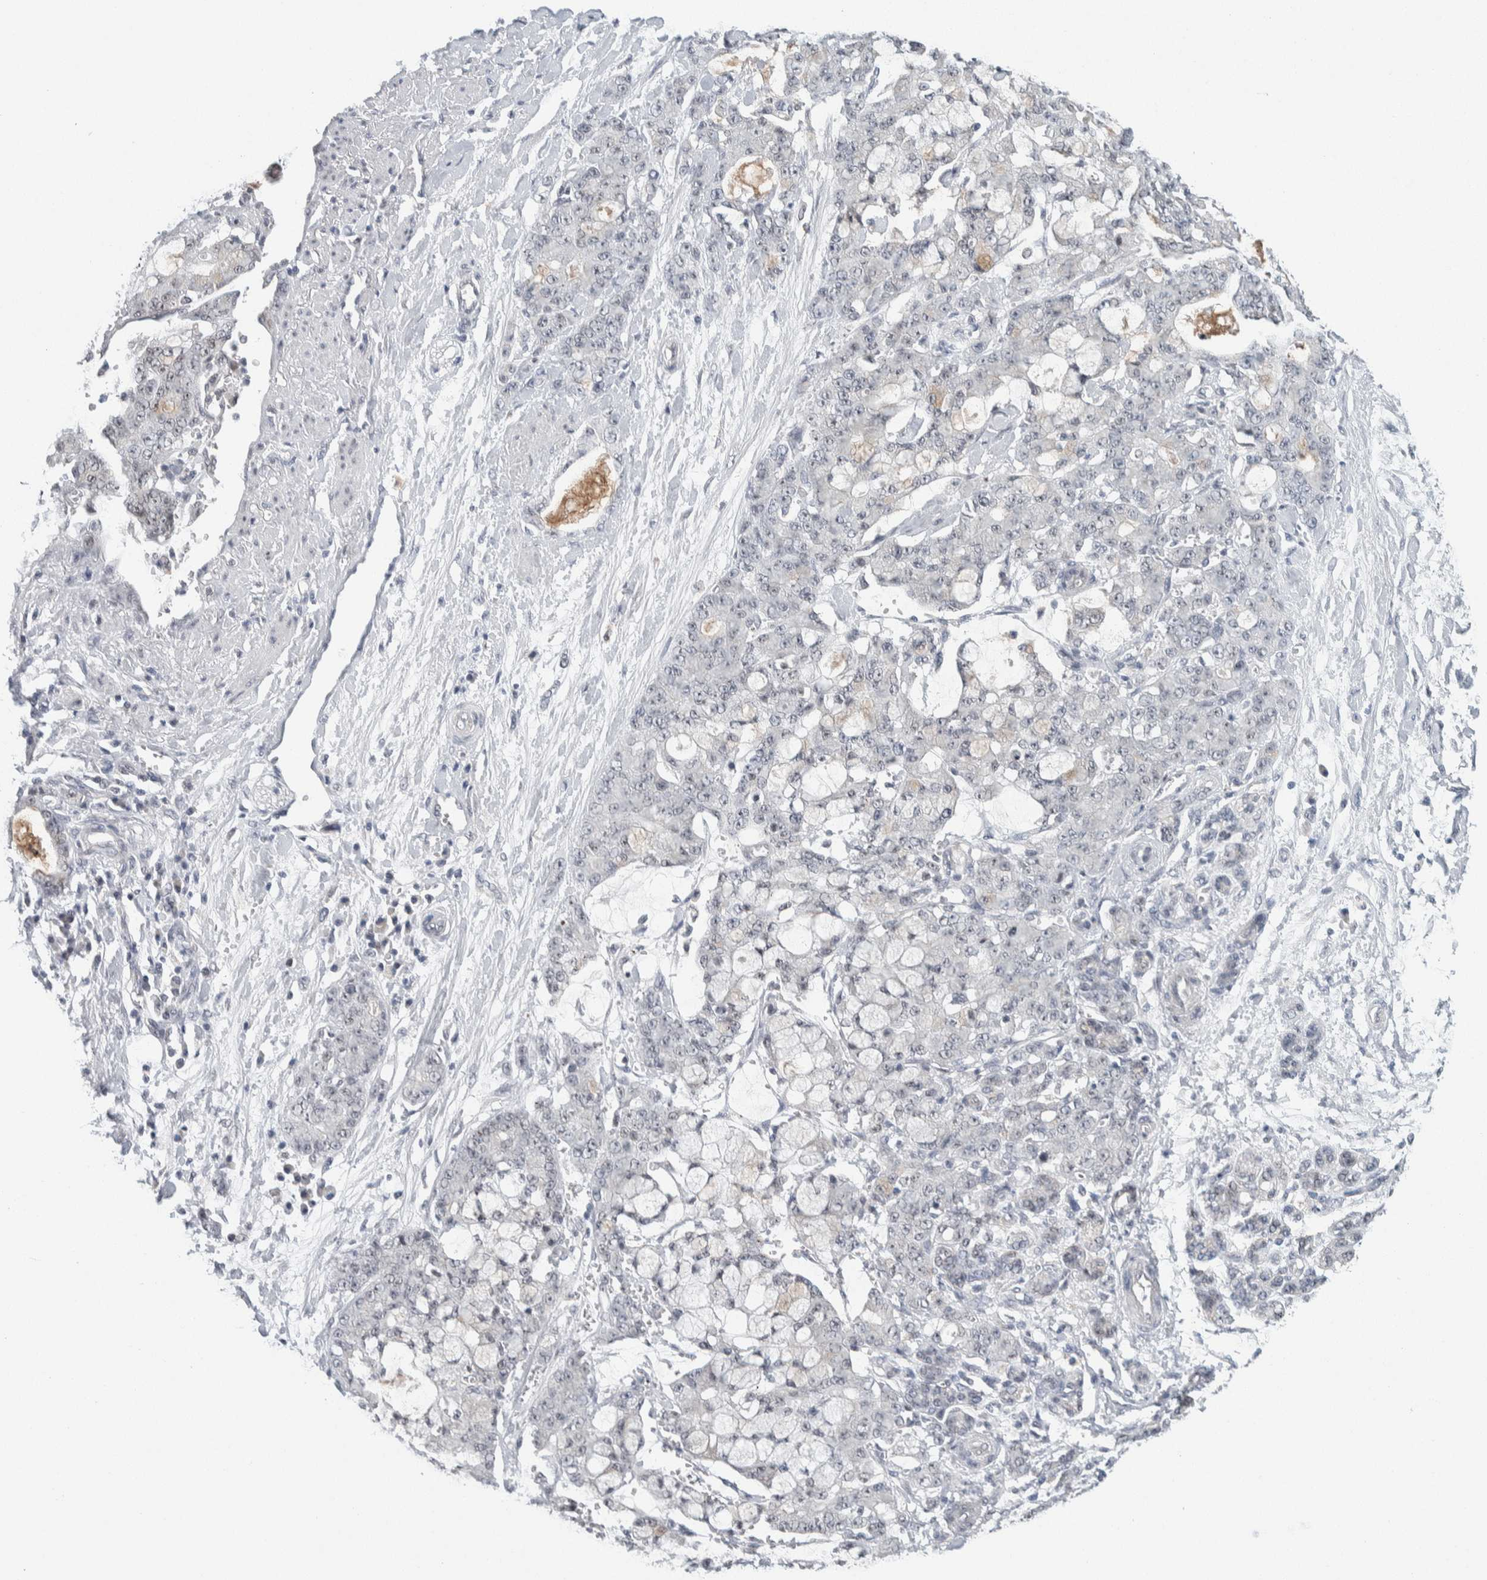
{"staining": {"intensity": "weak", "quantity": "<25%", "location": "nuclear"}, "tissue": "pancreatic cancer", "cell_type": "Tumor cells", "image_type": "cancer", "snomed": [{"axis": "morphology", "description": "Adenocarcinoma, NOS"}, {"axis": "topography", "description": "Pancreas"}], "caption": "DAB (3,3'-diaminobenzidine) immunohistochemical staining of human pancreatic cancer (adenocarcinoma) reveals no significant expression in tumor cells. (IHC, brightfield microscopy, high magnification).", "gene": "NEUROD1", "patient": {"sex": "female", "age": 73}}